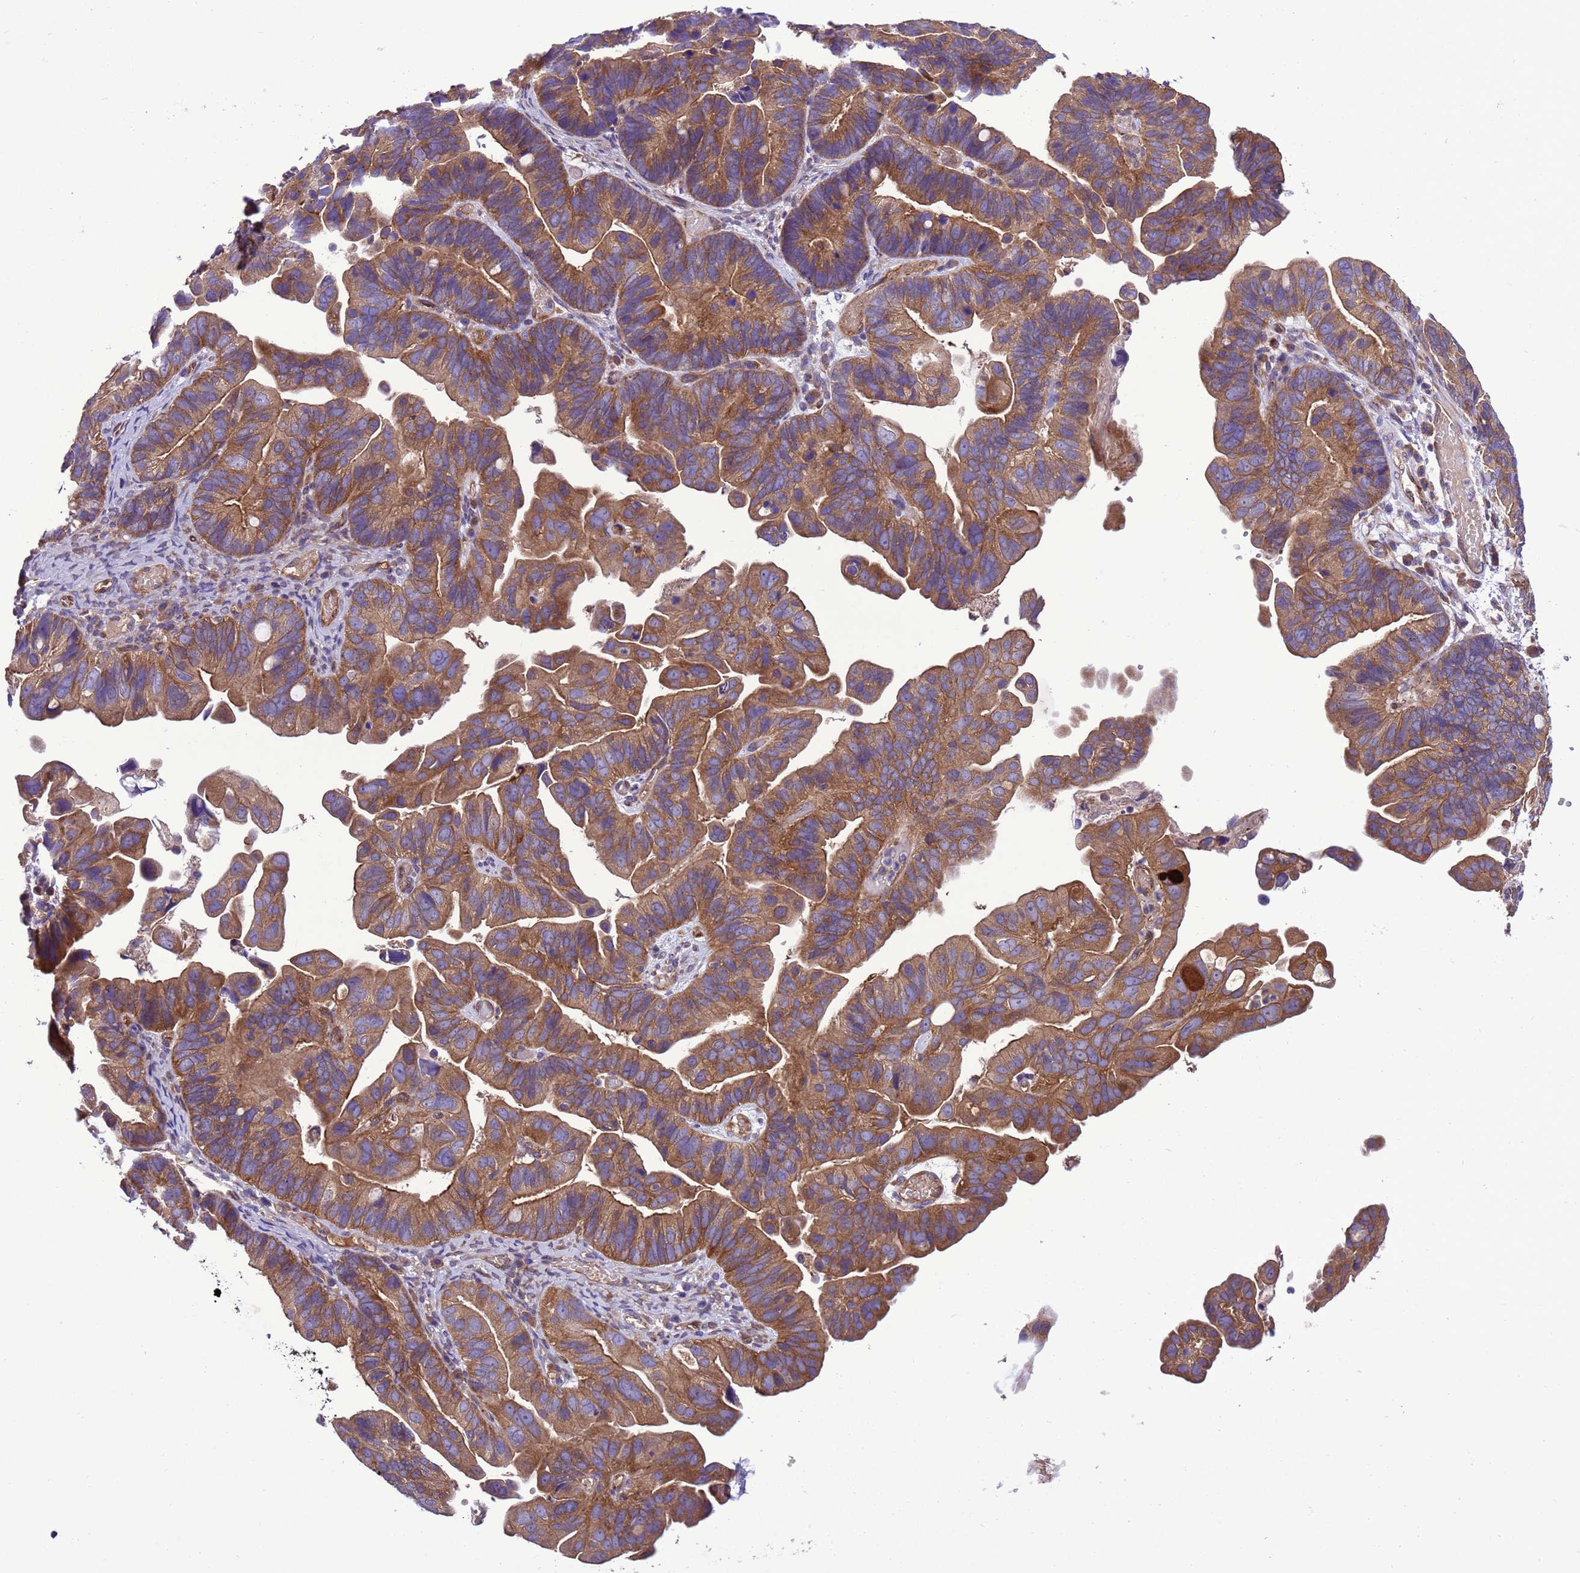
{"staining": {"intensity": "moderate", "quantity": ">75%", "location": "cytoplasmic/membranous"}, "tissue": "ovarian cancer", "cell_type": "Tumor cells", "image_type": "cancer", "snomed": [{"axis": "morphology", "description": "Cystadenocarcinoma, serous, NOS"}, {"axis": "topography", "description": "Ovary"}], "caption": "Immunohistochemical staining of serous cystadenocarcinoma (ovarian) demonstrates medium levels of moderate cytoplasmic/membranous protein expression in about >75% of tumor cells. (IHC, brightfield microscopy, high magnification).", "gene": "RABEP2", "patient": {"sex": "female", "age": 56}}